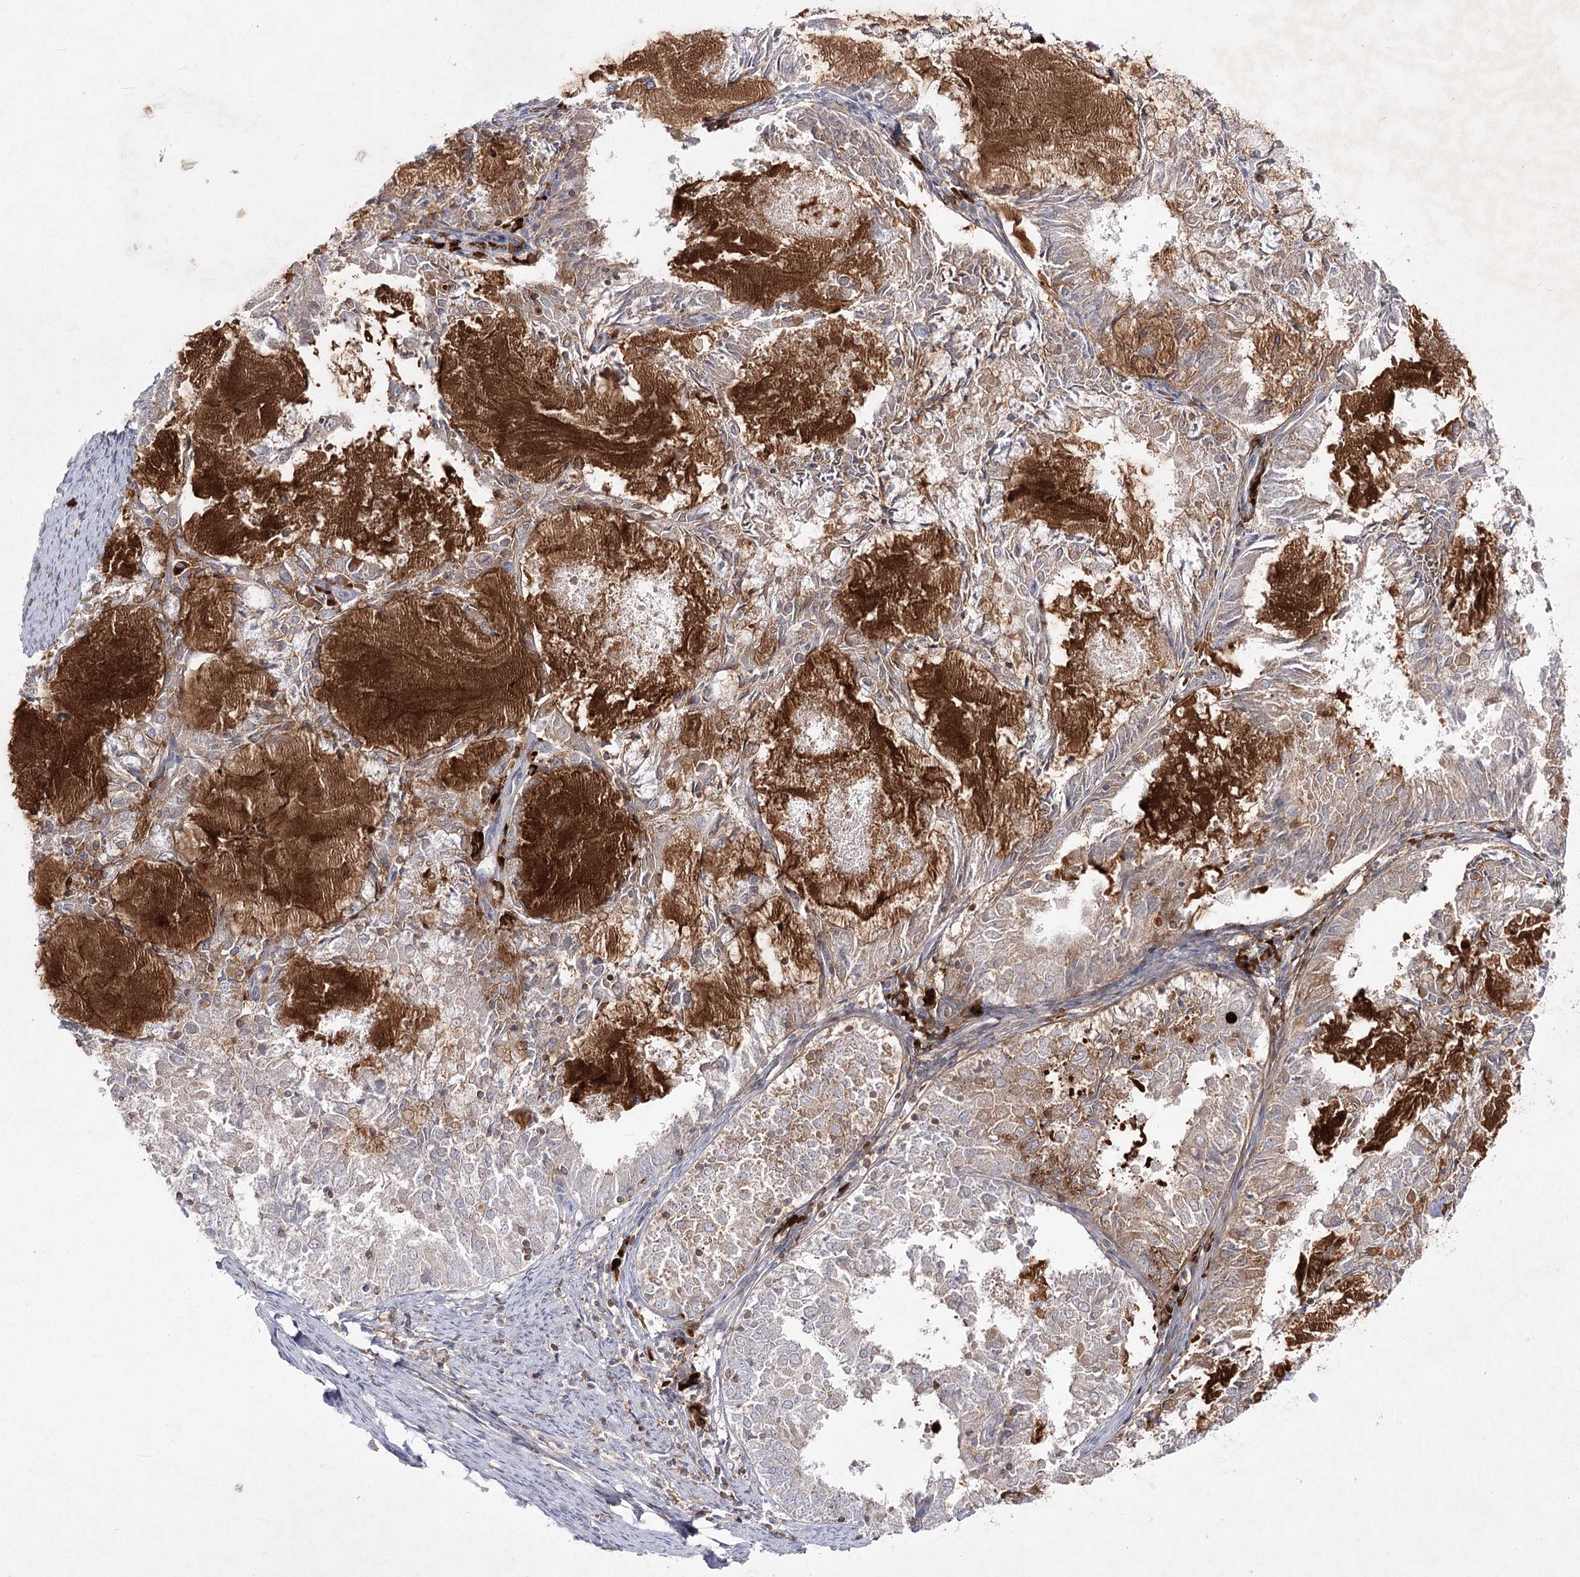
{"staining": {"intensity": "moderate", "quantity": ">75%", "location": "cytoplasmic/membranous"}, "tissue": "endometrial cancer", "cell_type": "Tumor cells", "image_type": "cancer", "snomed": [{"axis": "morphology", "description": "Adenocarcinoma, NOS"}, {"axis": "topography", "description": "Endometrium"}], "caption": "A histopathology image of endometrial adenocarcinoma stained for a protein displays moderate cytoplasmic/membranous brown staining in tumor cells.", "gene": "CIB2", "patient": {"sex": "female", "age": 57}}